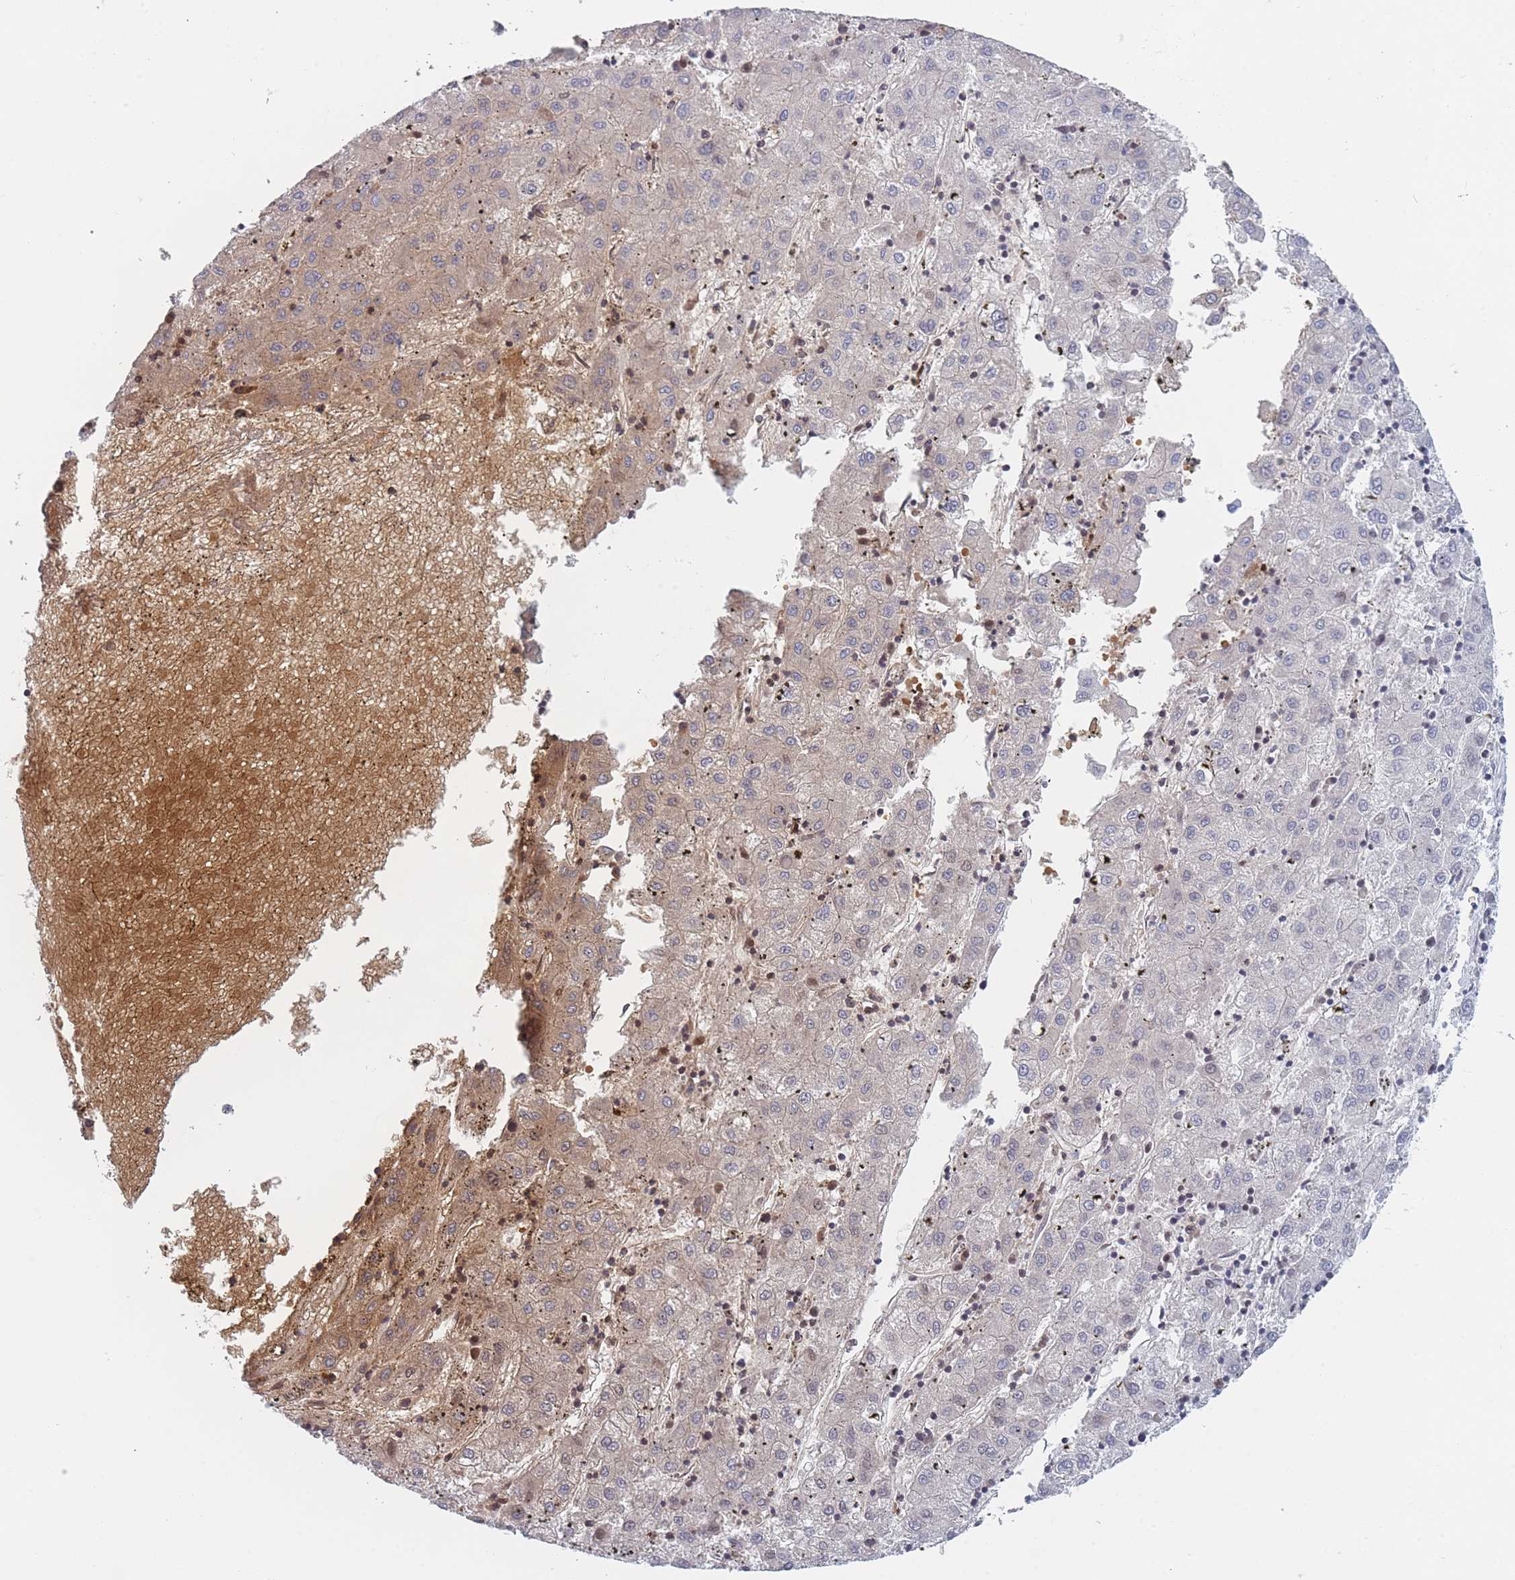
{"staining": {"intensity": "weak", "quantity": "<25%", "location": "cytoplasmic/membranous"}, "tissue": "liver cancer", "cell_type": "Tumor cells", "image_type": "cancer", "snomed": [{"axis": "morphology", "description": "Carcinoma, Hepatocellular, NOS"}, {"axis": "topography", "description": "Liver"}], "caption": "IHC of liver cancer reveals no staining in tumor cells.", "gene": "OR5D16", "patient": {"sex": "male", "age": 72}}